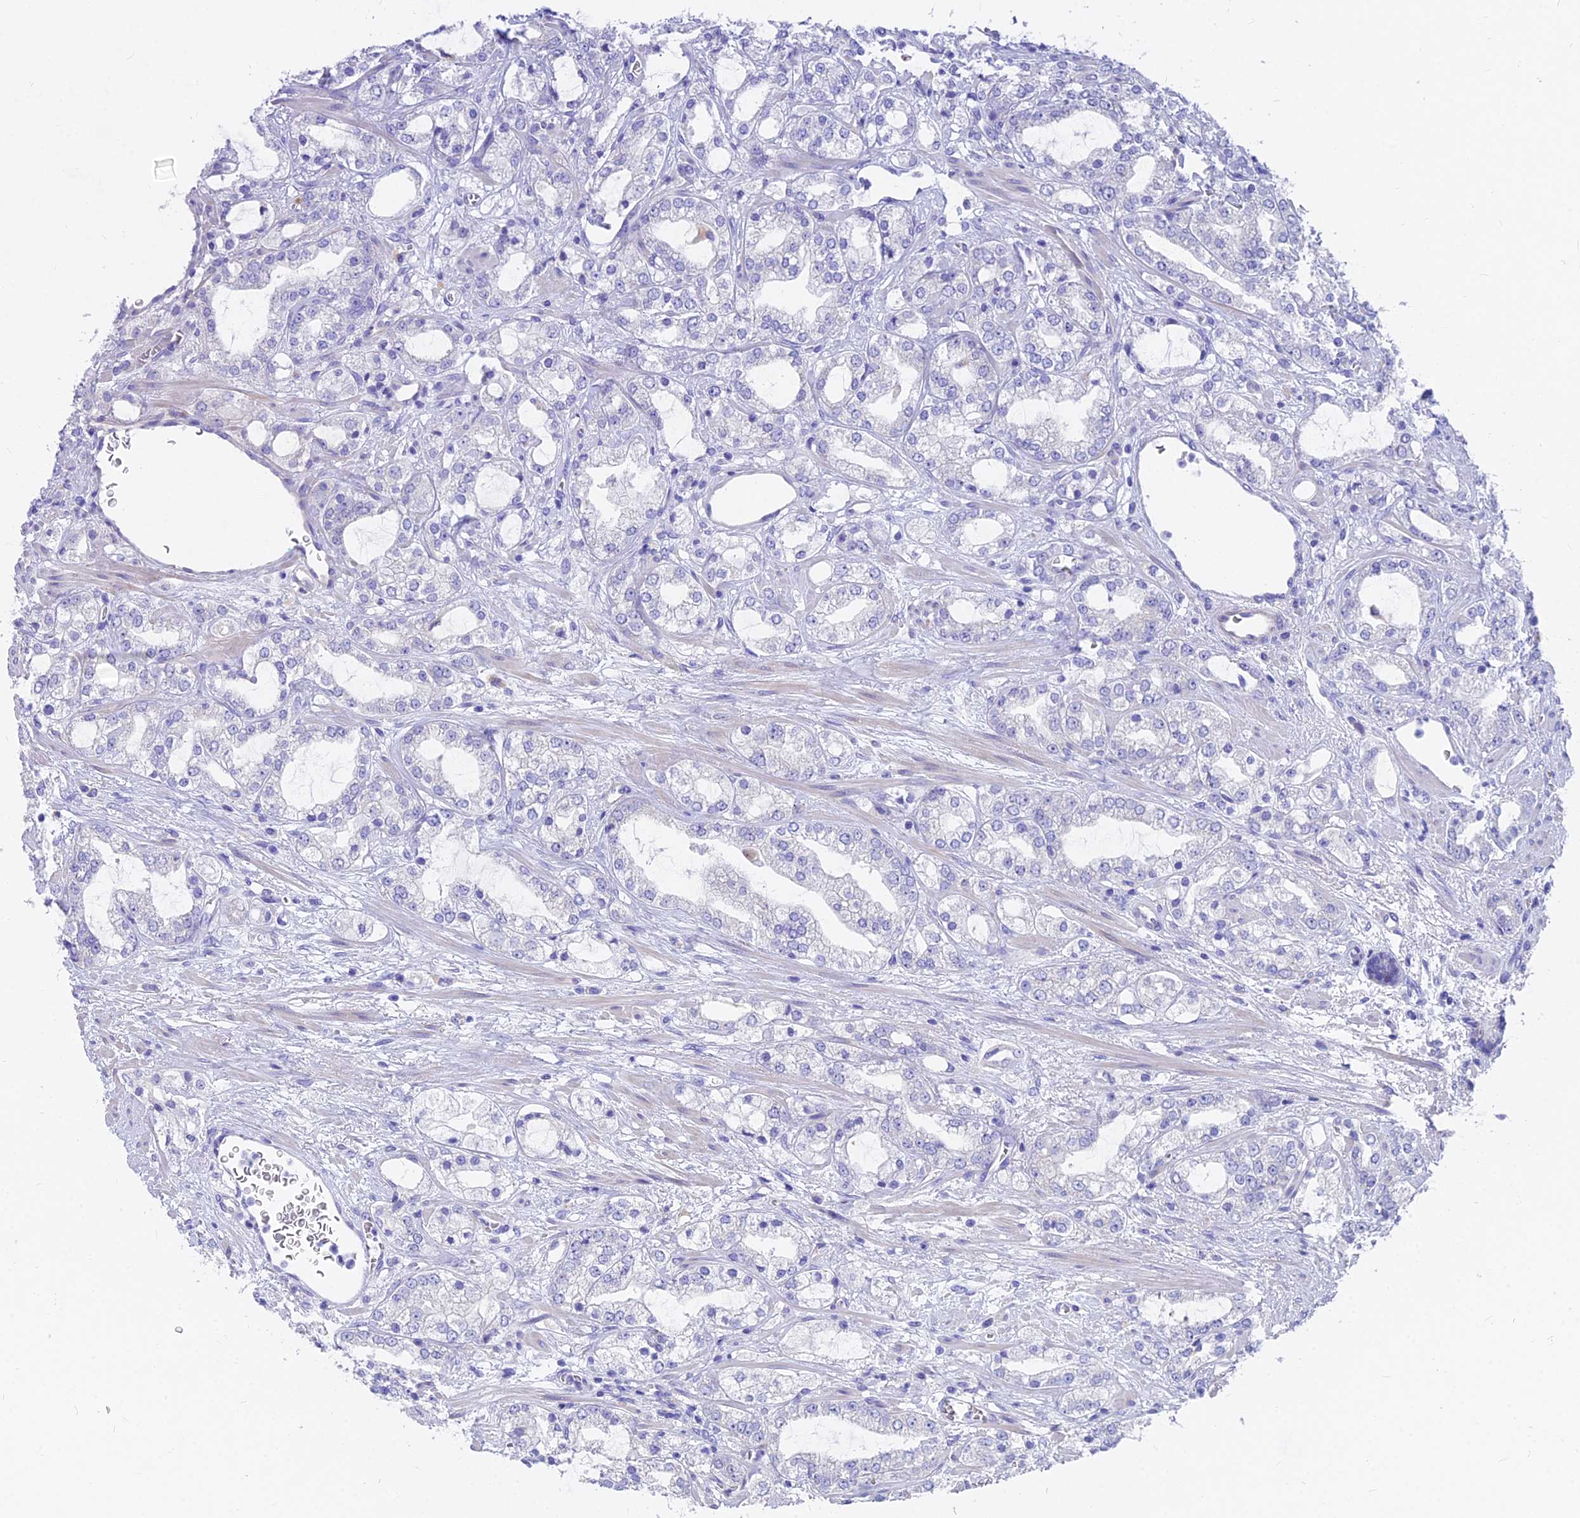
{"staining": {"intensity": "negative", "quantity": "none", "location": "none"}, "tissue": "prostate cancer", "cell_type": "Tumor cells", "image_type": "cancer", "snomed": [{"axis": "morphology", "description": "Adenocarcinoma, High grade"}, {"axis": "topography", "description": "Prostate"}], "caption": "Photomicrograph shows no protein positivity in tumor cells of prostate cancer tissue. (Stains: DAB IHC with hematoxylin counter stain, Microscopy: brightfield microscopy at high magnification).", "gene": "FAM168B", "patient": {"sex": "male", "age": 64}}